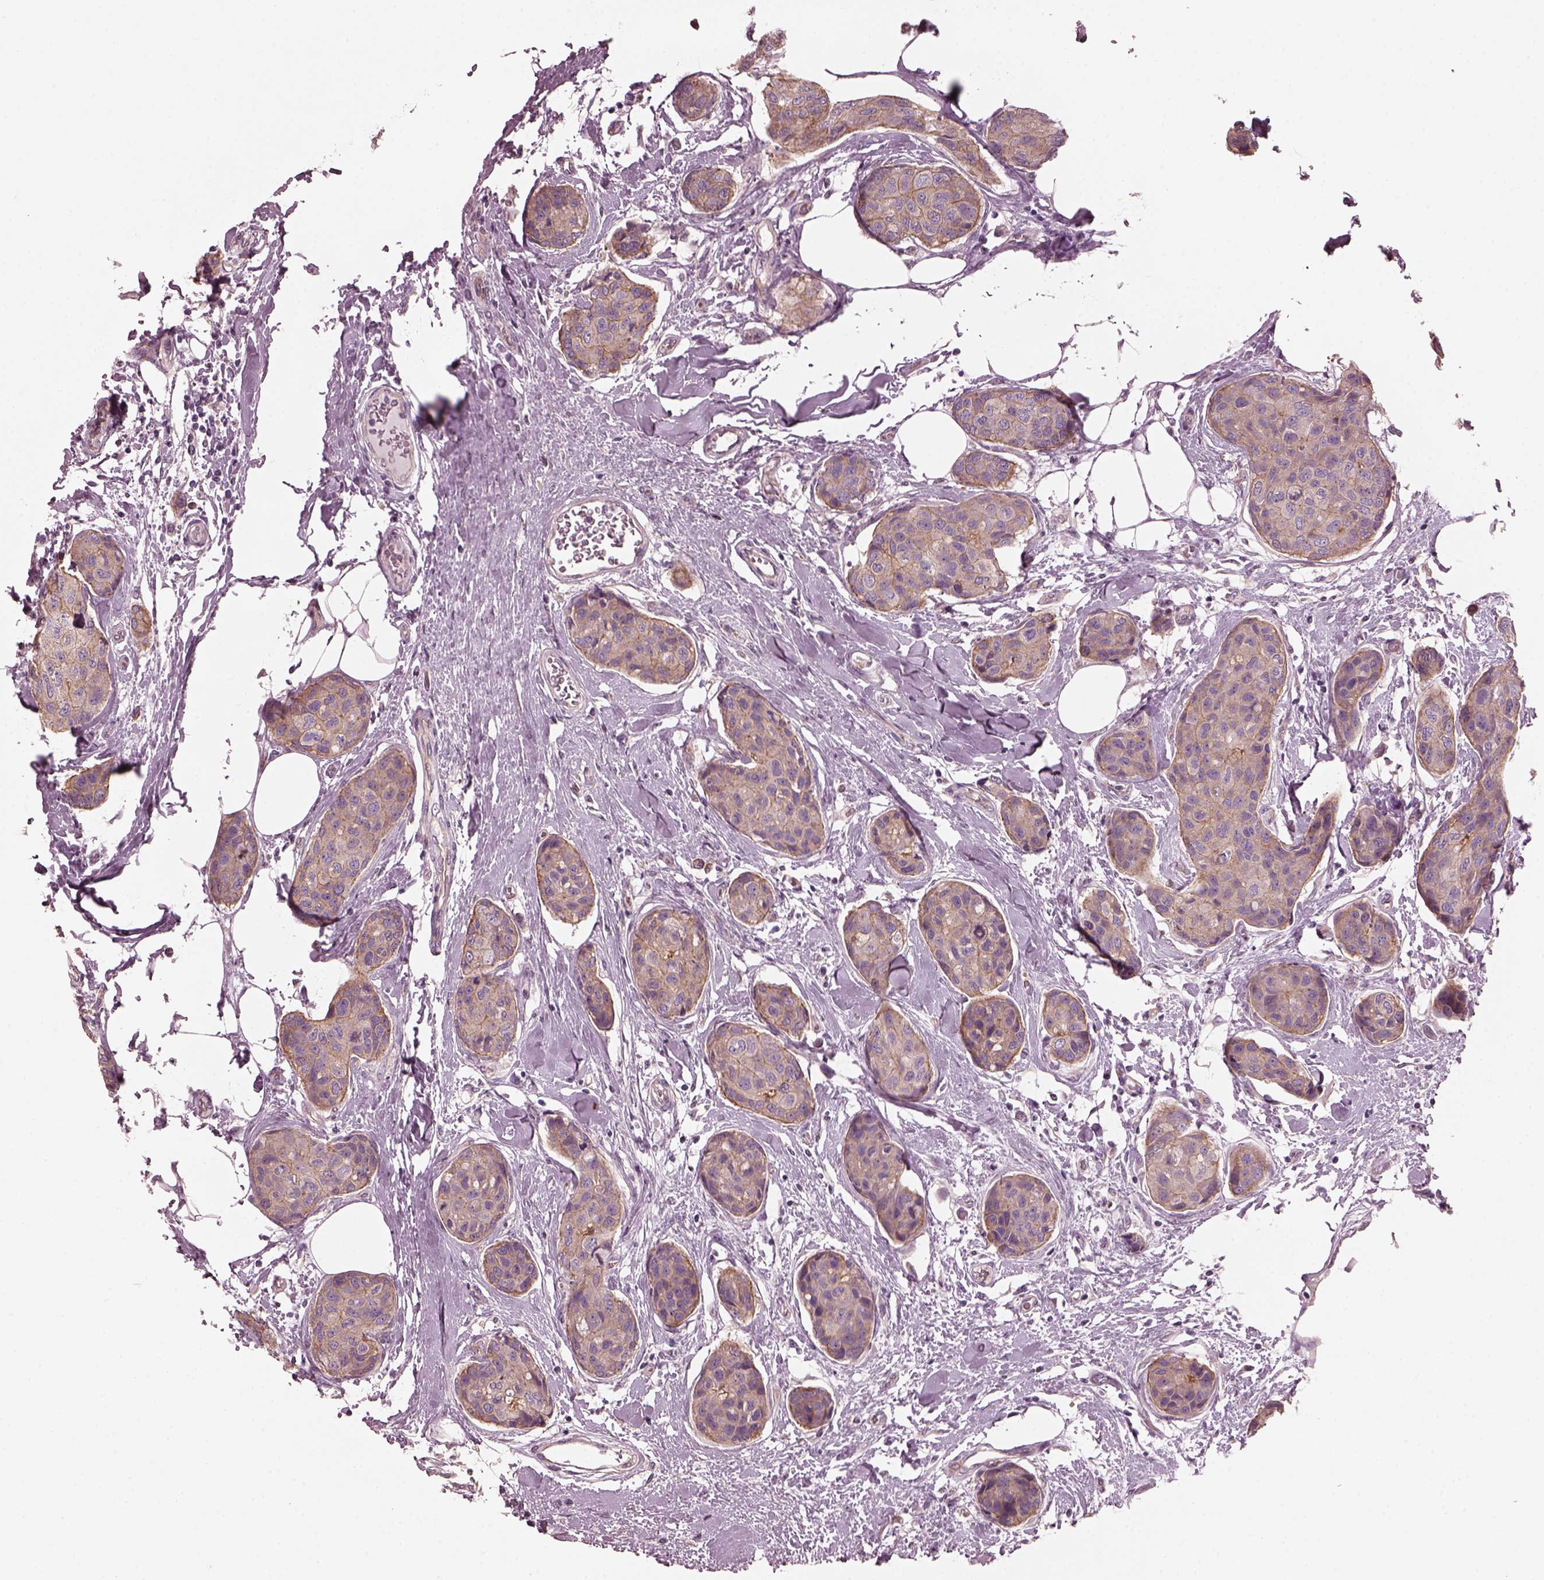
{"staining": {"intensity": "moderate", "quantity": ">75%", "location": "cytoplasmic/membranous"}, "tissue": "breast cancer", "cell_type": "Tumor cells", "image_type": "cancer", "snomed": [{"axis": "morphology", "description": "Duct carcinoma"}, {"axis": "topography", "description": "Breast"}], "caption": "An IHC histopathology image of tumor tissue is shown. Protein staining in brown highlights moderate cytoplasmic/membranous positivity in invasive ductal carcinoma (breast) within tumor cells.", "gene": "ODAD1", "patient": {"sex": "female", "age": 80}}